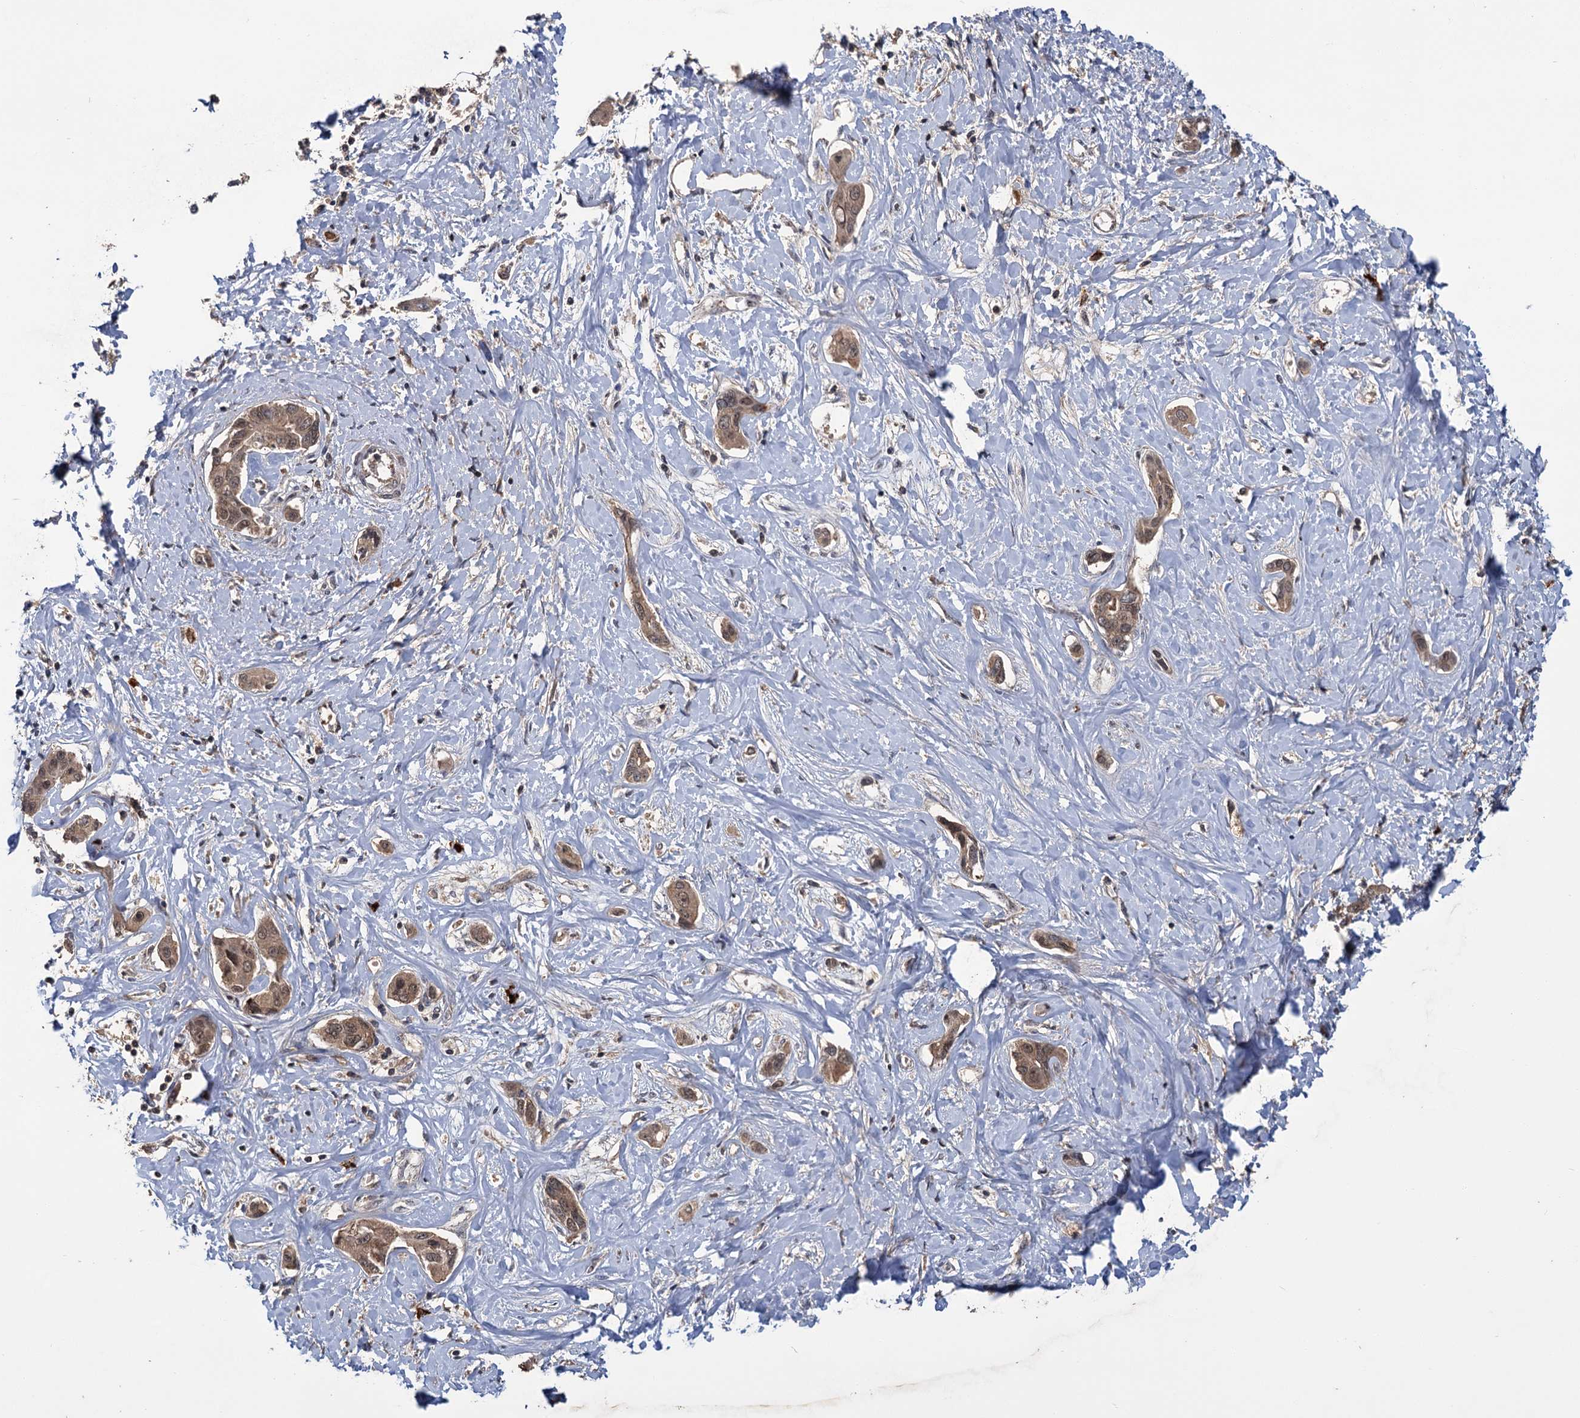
{"staining": {"intensity": "moderate", "quantity": ">75%", "location": "cytoplasmic/membranous,nuclear"}, "tissue": "liver cancer", "cell_type": "Tumor cells", "image_type": "cancer", "snomed": [{"axis": "morphology", "description": "Cholangiocarcinoma"}, {"axis": "topography", "description": "Liver"}], "caption": "Immunohistochemistry image of human liver cancer (cholangiocarcinoma) stained for a protein (brown), which exhibits medium levels of moderate cytoplasmic/membranous and nuclear positivity in about >75% of tumor cells.", "gene": "KANSL2", "patient": {"sex": "male", "age": 59}}